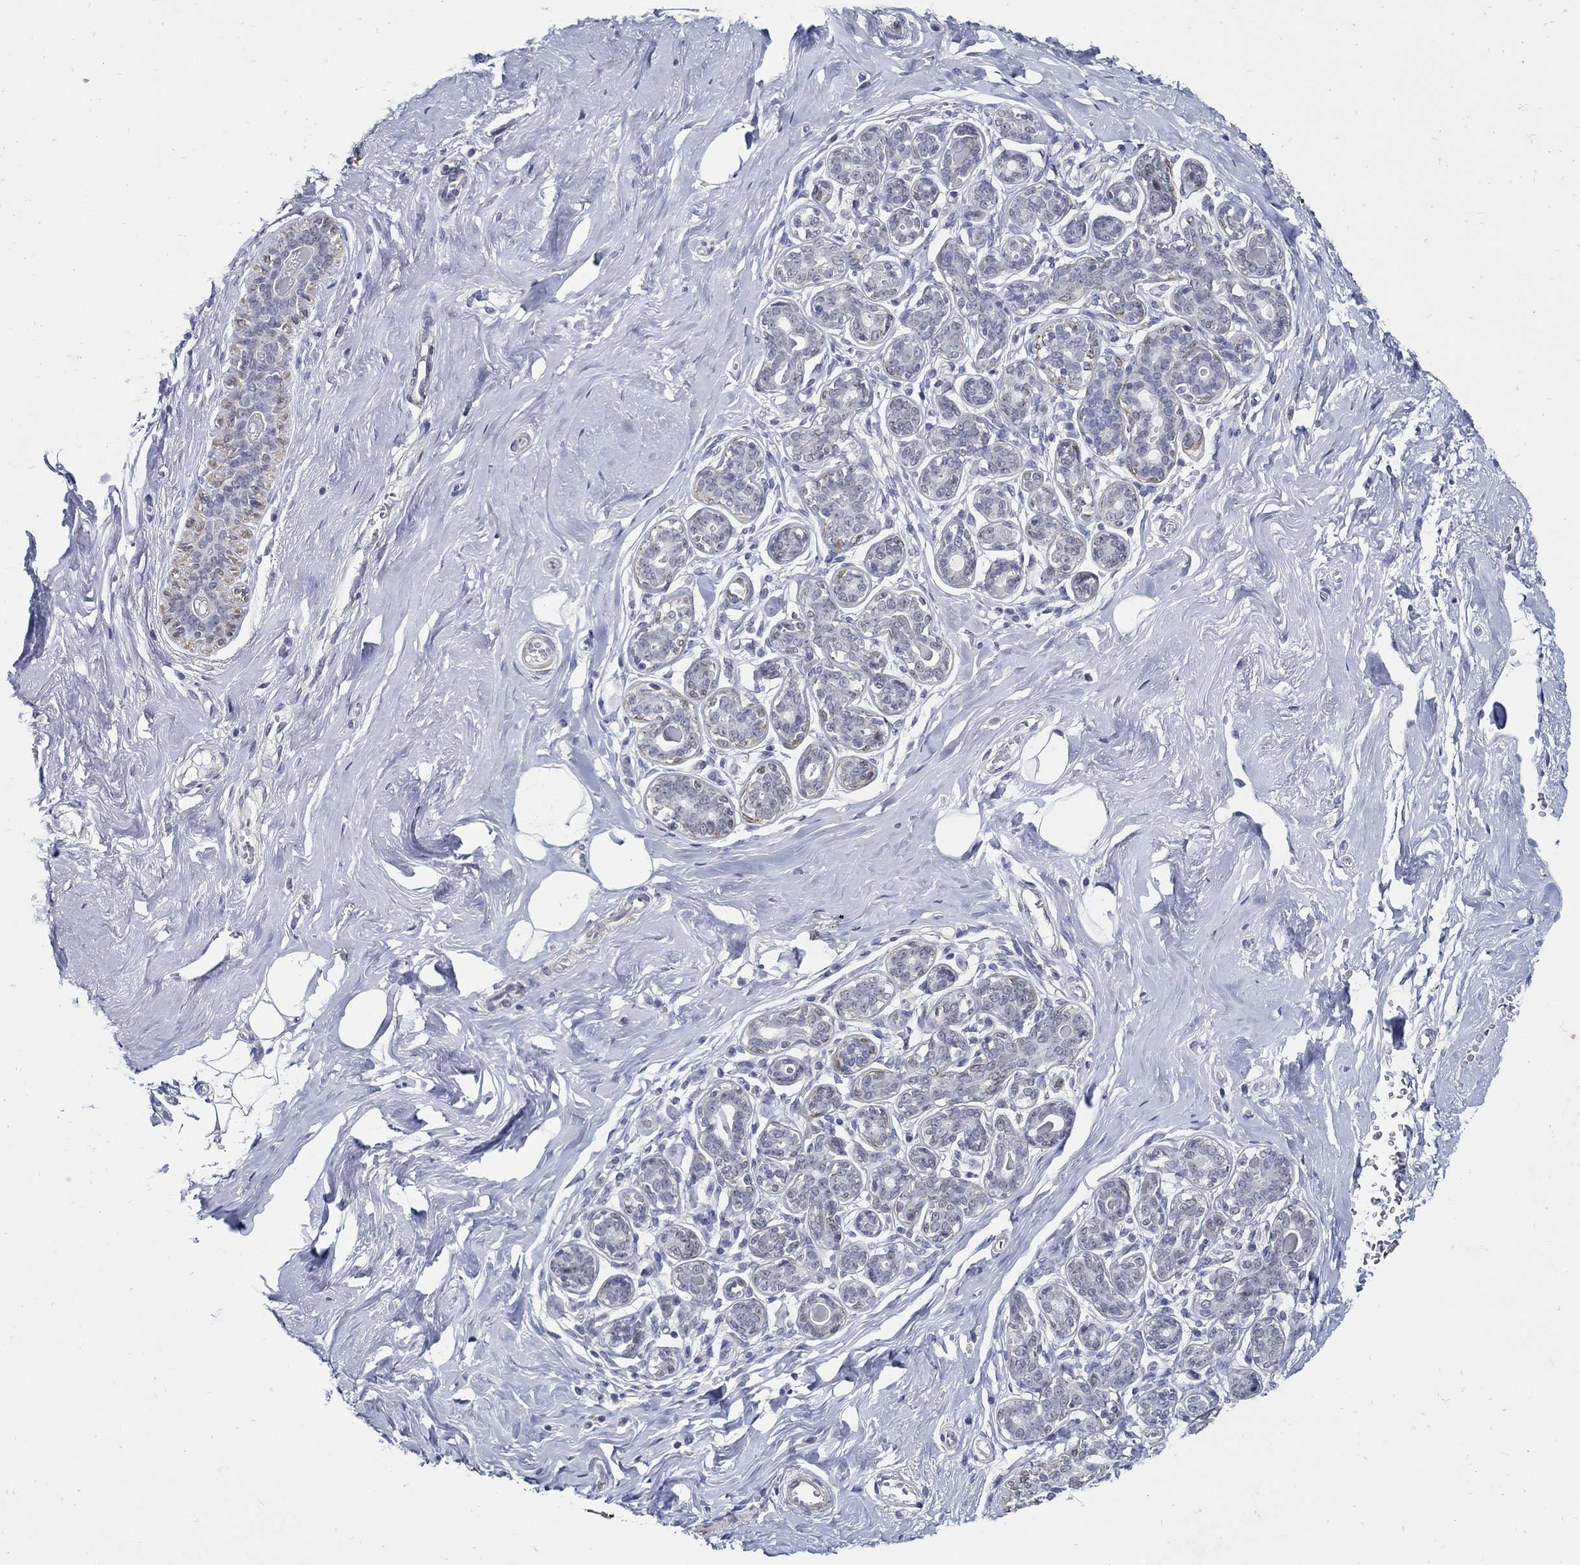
{"staining": {"intensity": "negative", "quantity": "none", "location": "none"}, "tissue": "breast", "cell_type": "Adipocytes", "image_type": "normal", "snomed": [{"axis": "morphology", "description": "Normal tissue, NOS"}, {"axis": "topography", "description": "Skin"}, {"axis": "topography", "description": "Breast"}], "caption": "IHC histopathology image of normal human breast stained for a protein (brown), which shows no staining in adipocytes. (Stains: DAB (3,3'-diaminobenzidine) immunohistochemistry (IHC) with hematoxylin counter stain, Microscopy: brightfield microscopy at high magnification).", "gene": "USP29", "patient": {"sex": "female", "age": 43}}